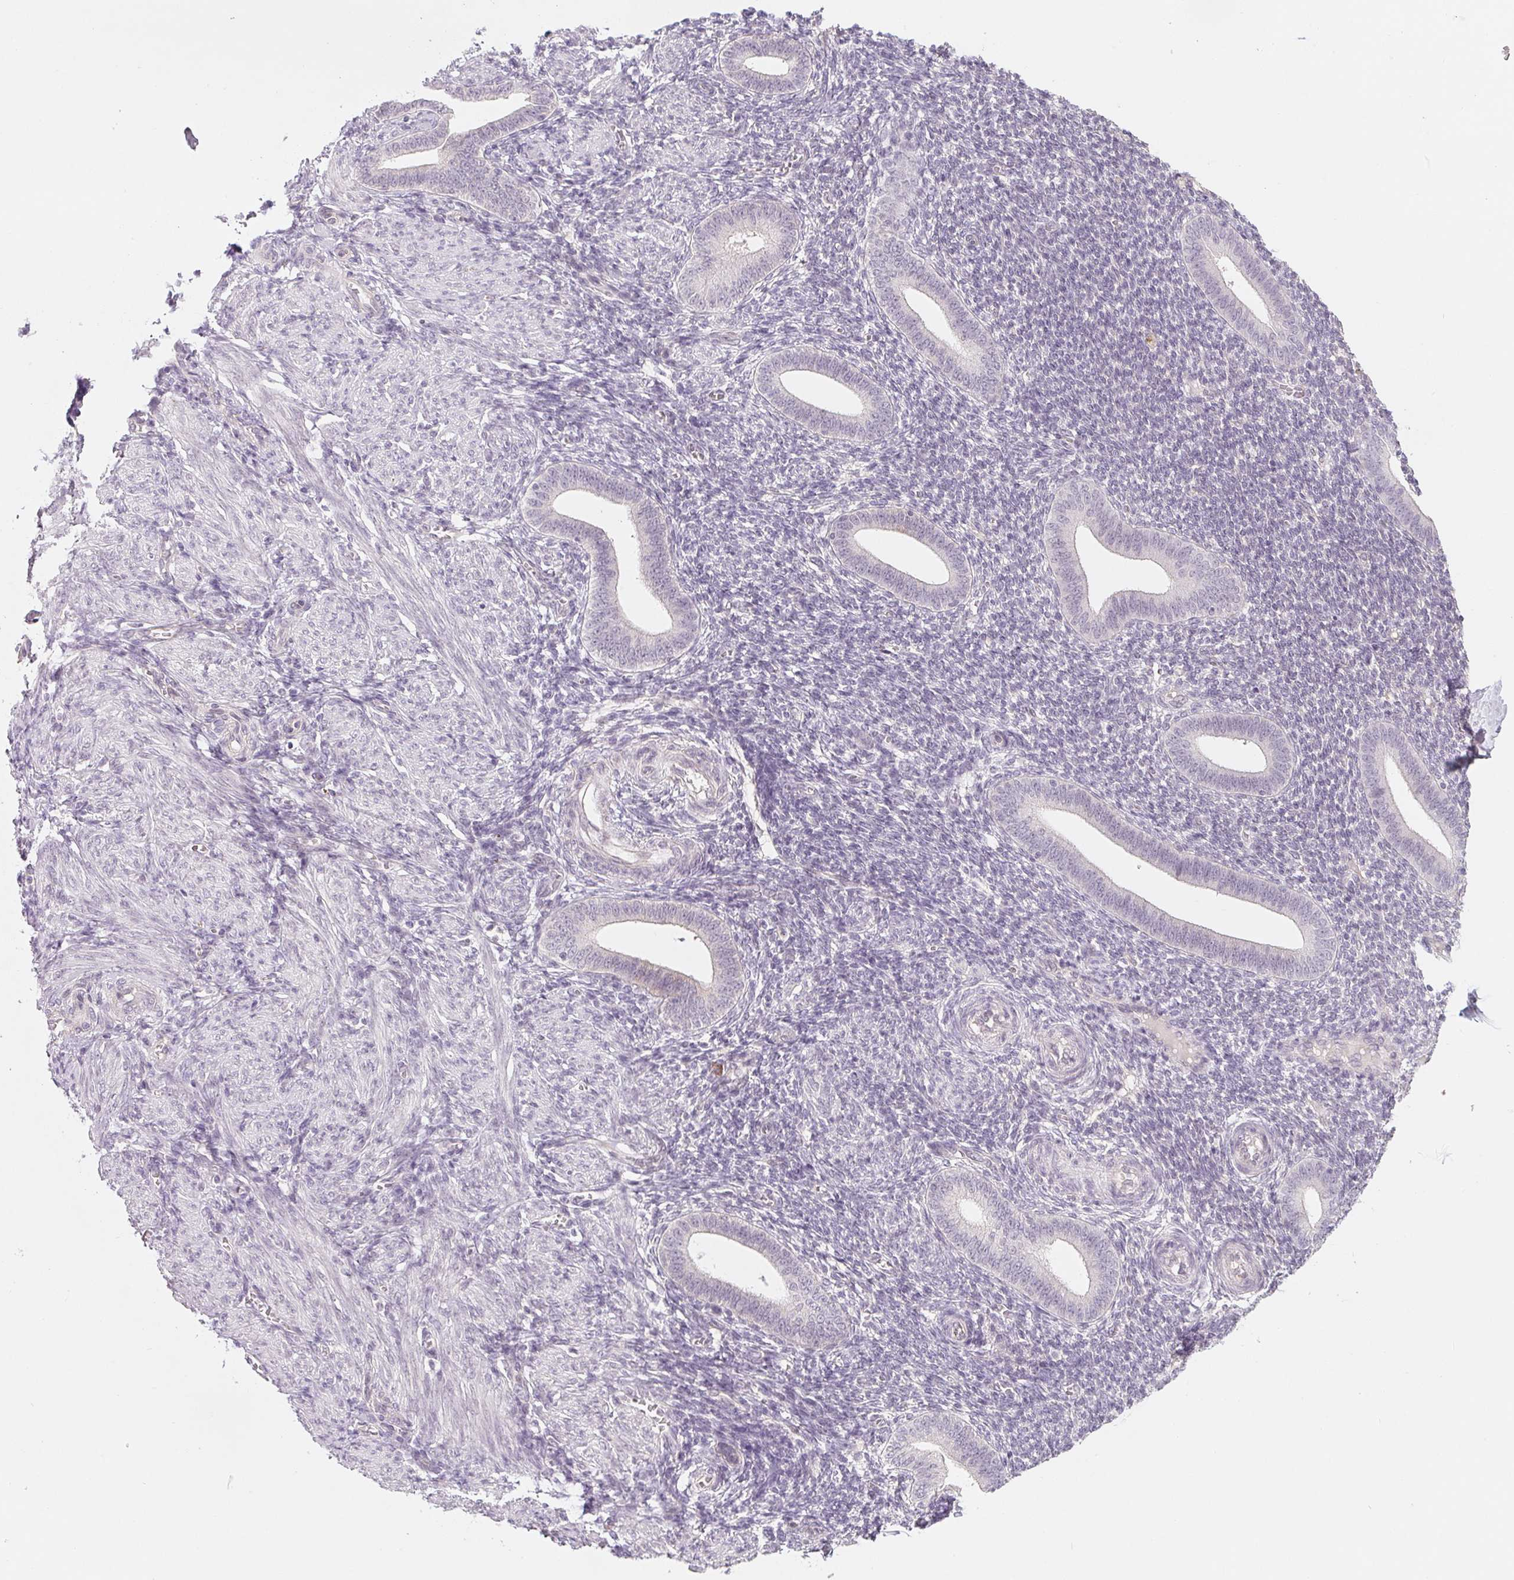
{"staining": {"intensity": "negative", "quantity": "none", "location": "none"}, "tissue": "endometrium", "cell_type": "Cells in endometrial stroma", "image_type": "normal", "snomed": [{"axis": "morphology", "description": "Normal tissue, NOS"}, {"axis": "topography", "description": "Endometrium"}], "caption": "Immunohistochemical staining of unremarkable human endometrium displays no significant positivity in cells in endometrial stroma.", "gene": "CFC1B", "patient": {"sex": "female", "age": 25}}